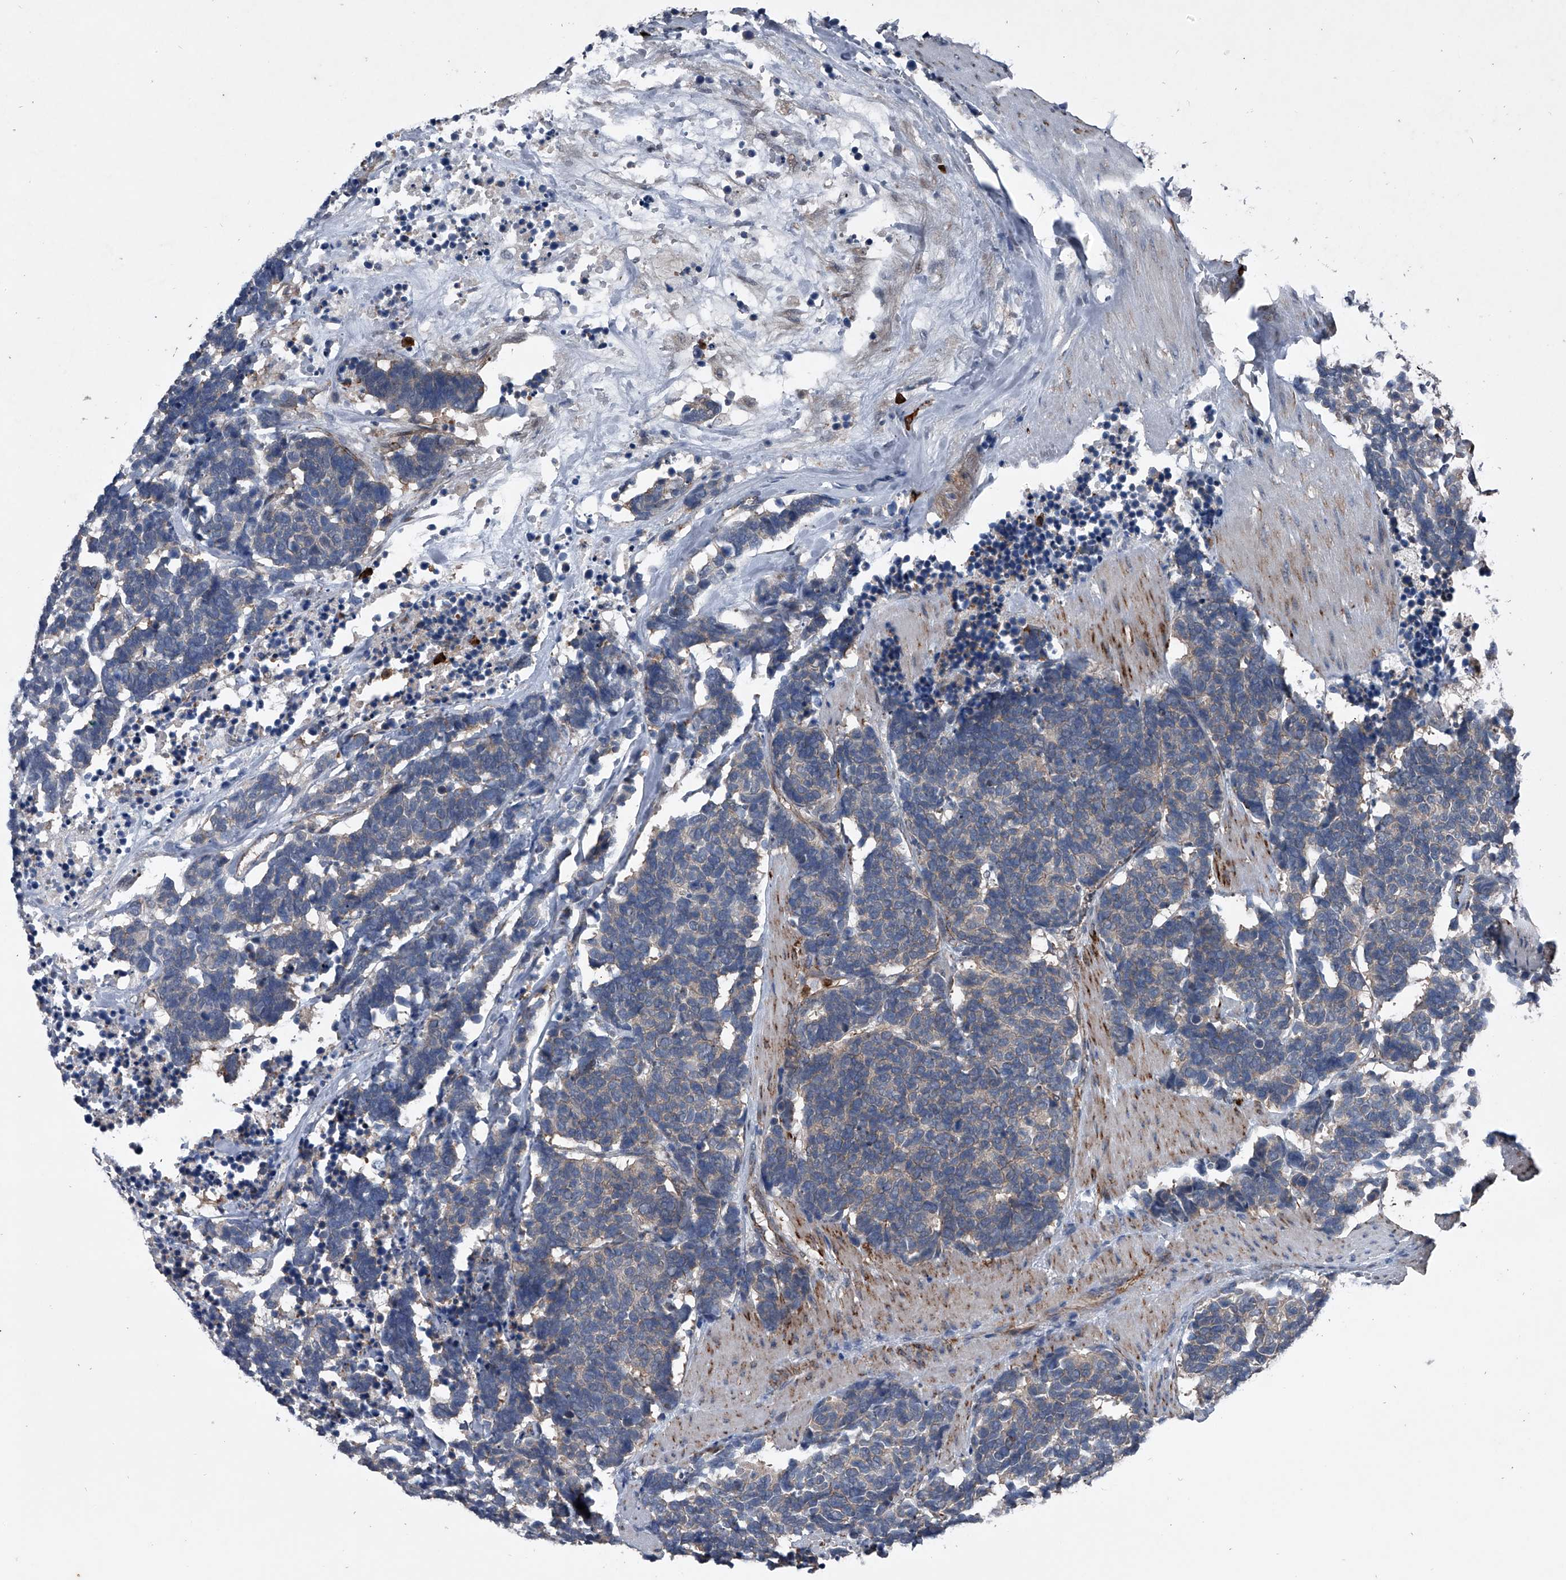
{"staining": {"intensity": "weak", "quantity": "25%-75%", "location": "cytoplasmic/membranous"}, "tissue": "carcinoid", "cell_type": "Tumor cells", "image_type": "cancer", "snomed": [{"axis": "morphology", "description": "Carcinoma, NOS"}, {"axis": "morphology", "description": "Carcinoid, malignant, NOS"}, {"axis": "topography", "description": "Urinary bladder"}], "caption": "Carcinoma stained with immunohistochemistry demonstrates weak cytoplasmic/membranous positivity in approximately 25%-75% of tumor cells.", "gene": "MAPKAP1", "patient": {"sex": "male", "age": 57}}